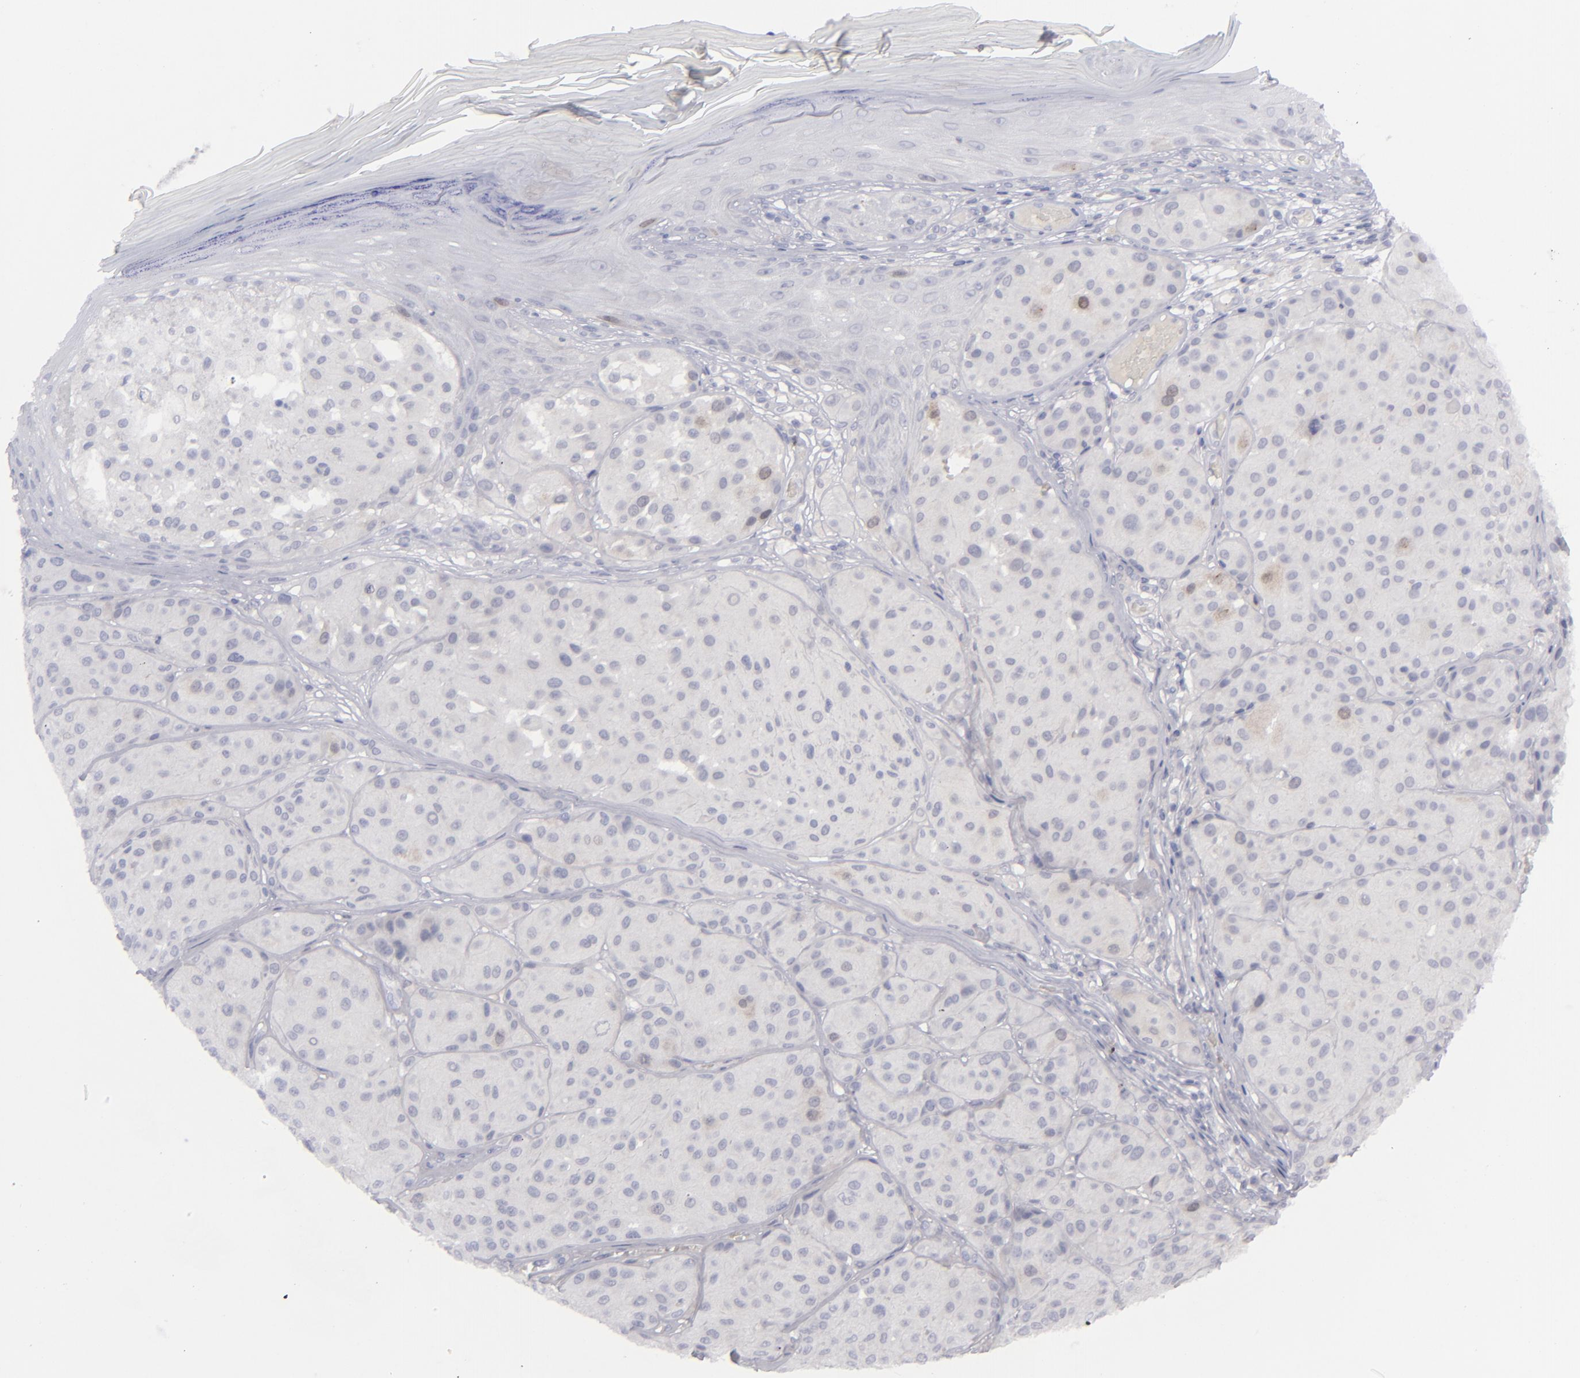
{"staining": {"intensity": "weak", "quantity": "<25%", "location": "nuclear"}, "tissue": "melanoma", "cell_type": "Tumor cells", "image_type": "cancer", "snomed": [{"axis": "morphology", "description": "Malignant melanoma, NOS"}, {"axis": "topography", "description": "Skin"}], "caption": "The photomicrograph reveals no staining of tumor cells in malignant melanoma. The staining is performed using DAB (3,3'-diaminobenzidine) brown chromogen with nuclei counter-stained in using hematoxylin.", "gene": "AURKA", "patient": {"sex": "male", "age": 36}}